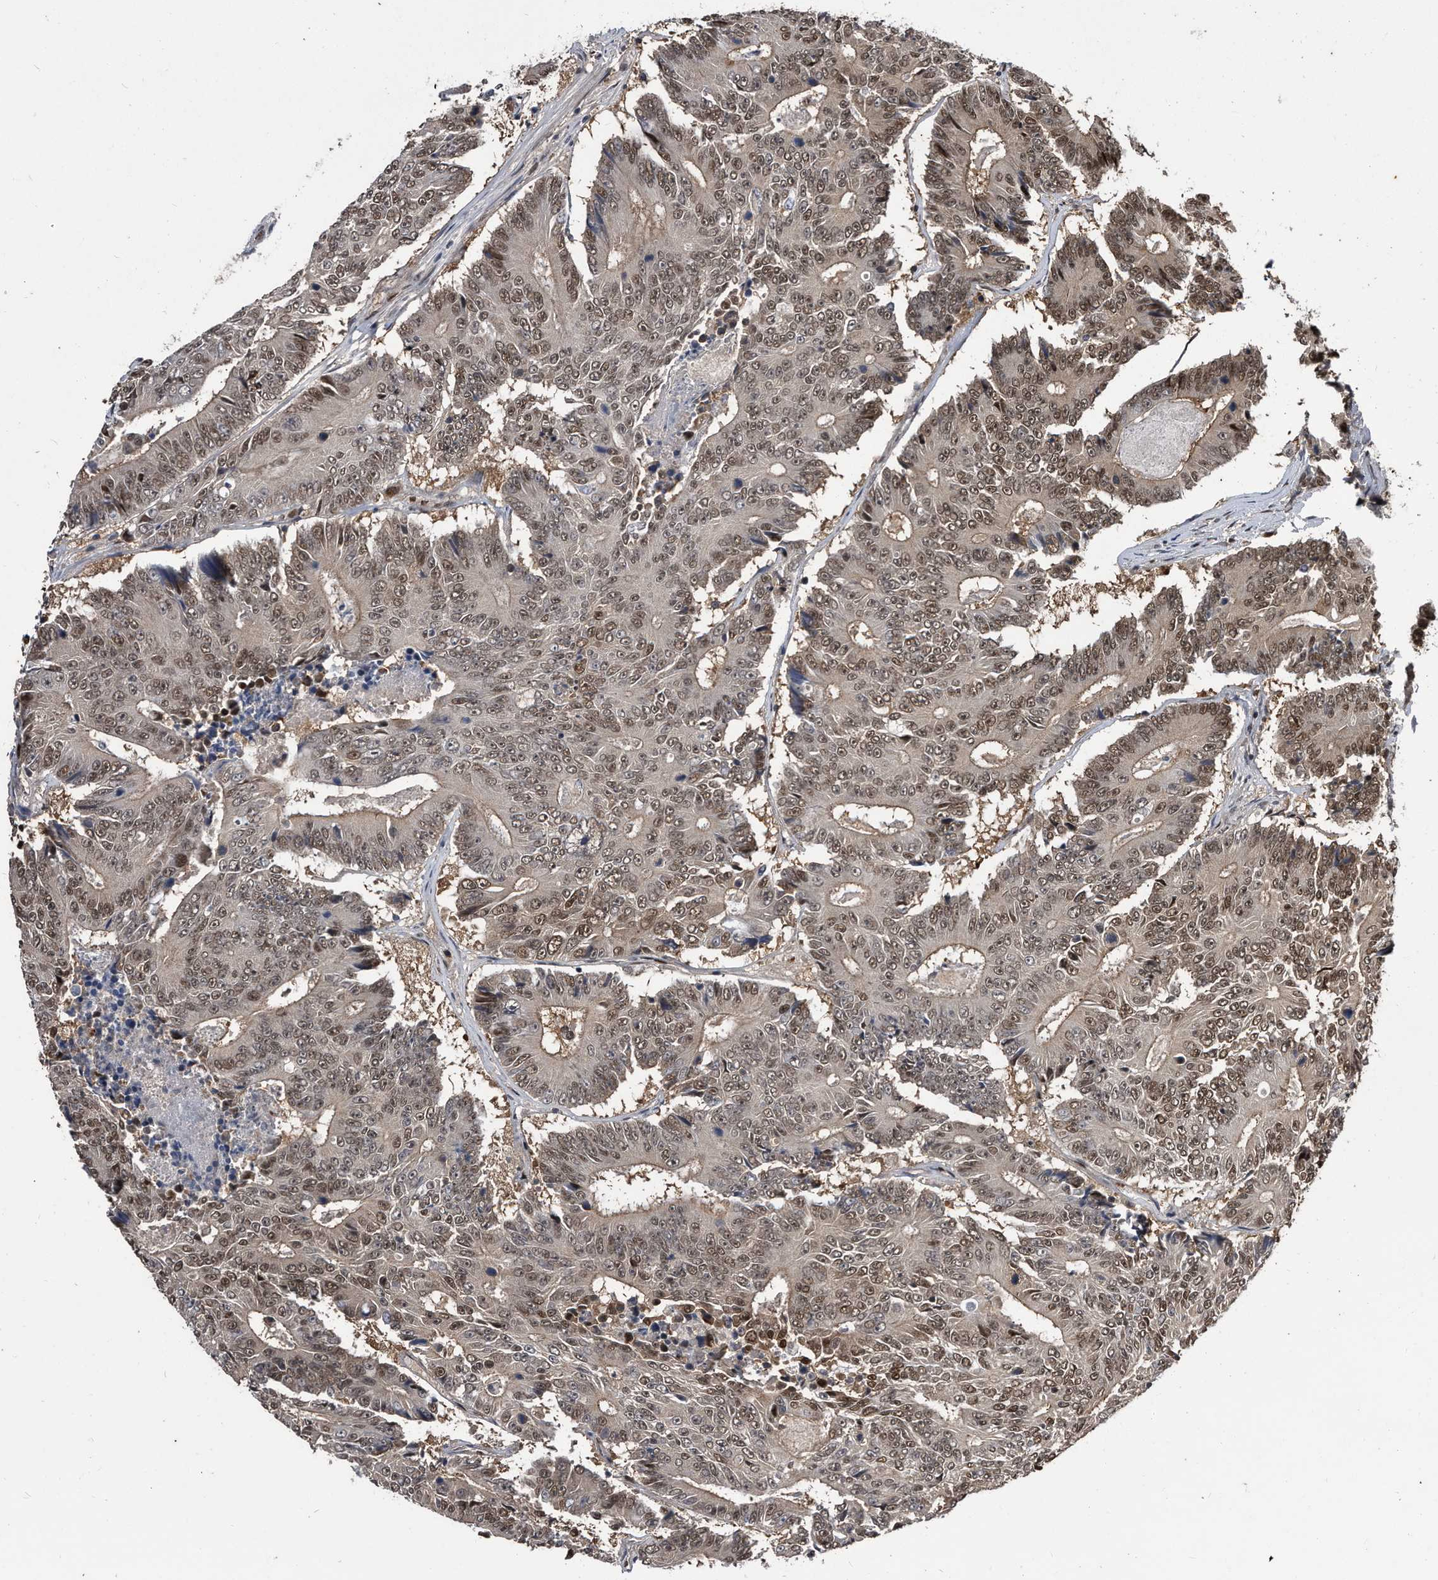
{"staining": {"intensity": "moderate", "quantity": ">75%", "location": "nuclear"}, "tissue": "colorectal cancer", "cell_type": "Tumor cells", "image_type": "cancer", "snomed": [{"axis": "morphology", "description": "Adenocarcinoma, NOS"}, {"axis": "topography", "description": "Colon"}], "caption": "Colorectal cancer (adenocarcinoma) was stained to show a protein in brown. There is medium levels of moderate nuclear staining in approximately >75% of tumor cells.", "gene": "RAD23B", "patient": {"sex": "male", "age": 83}}